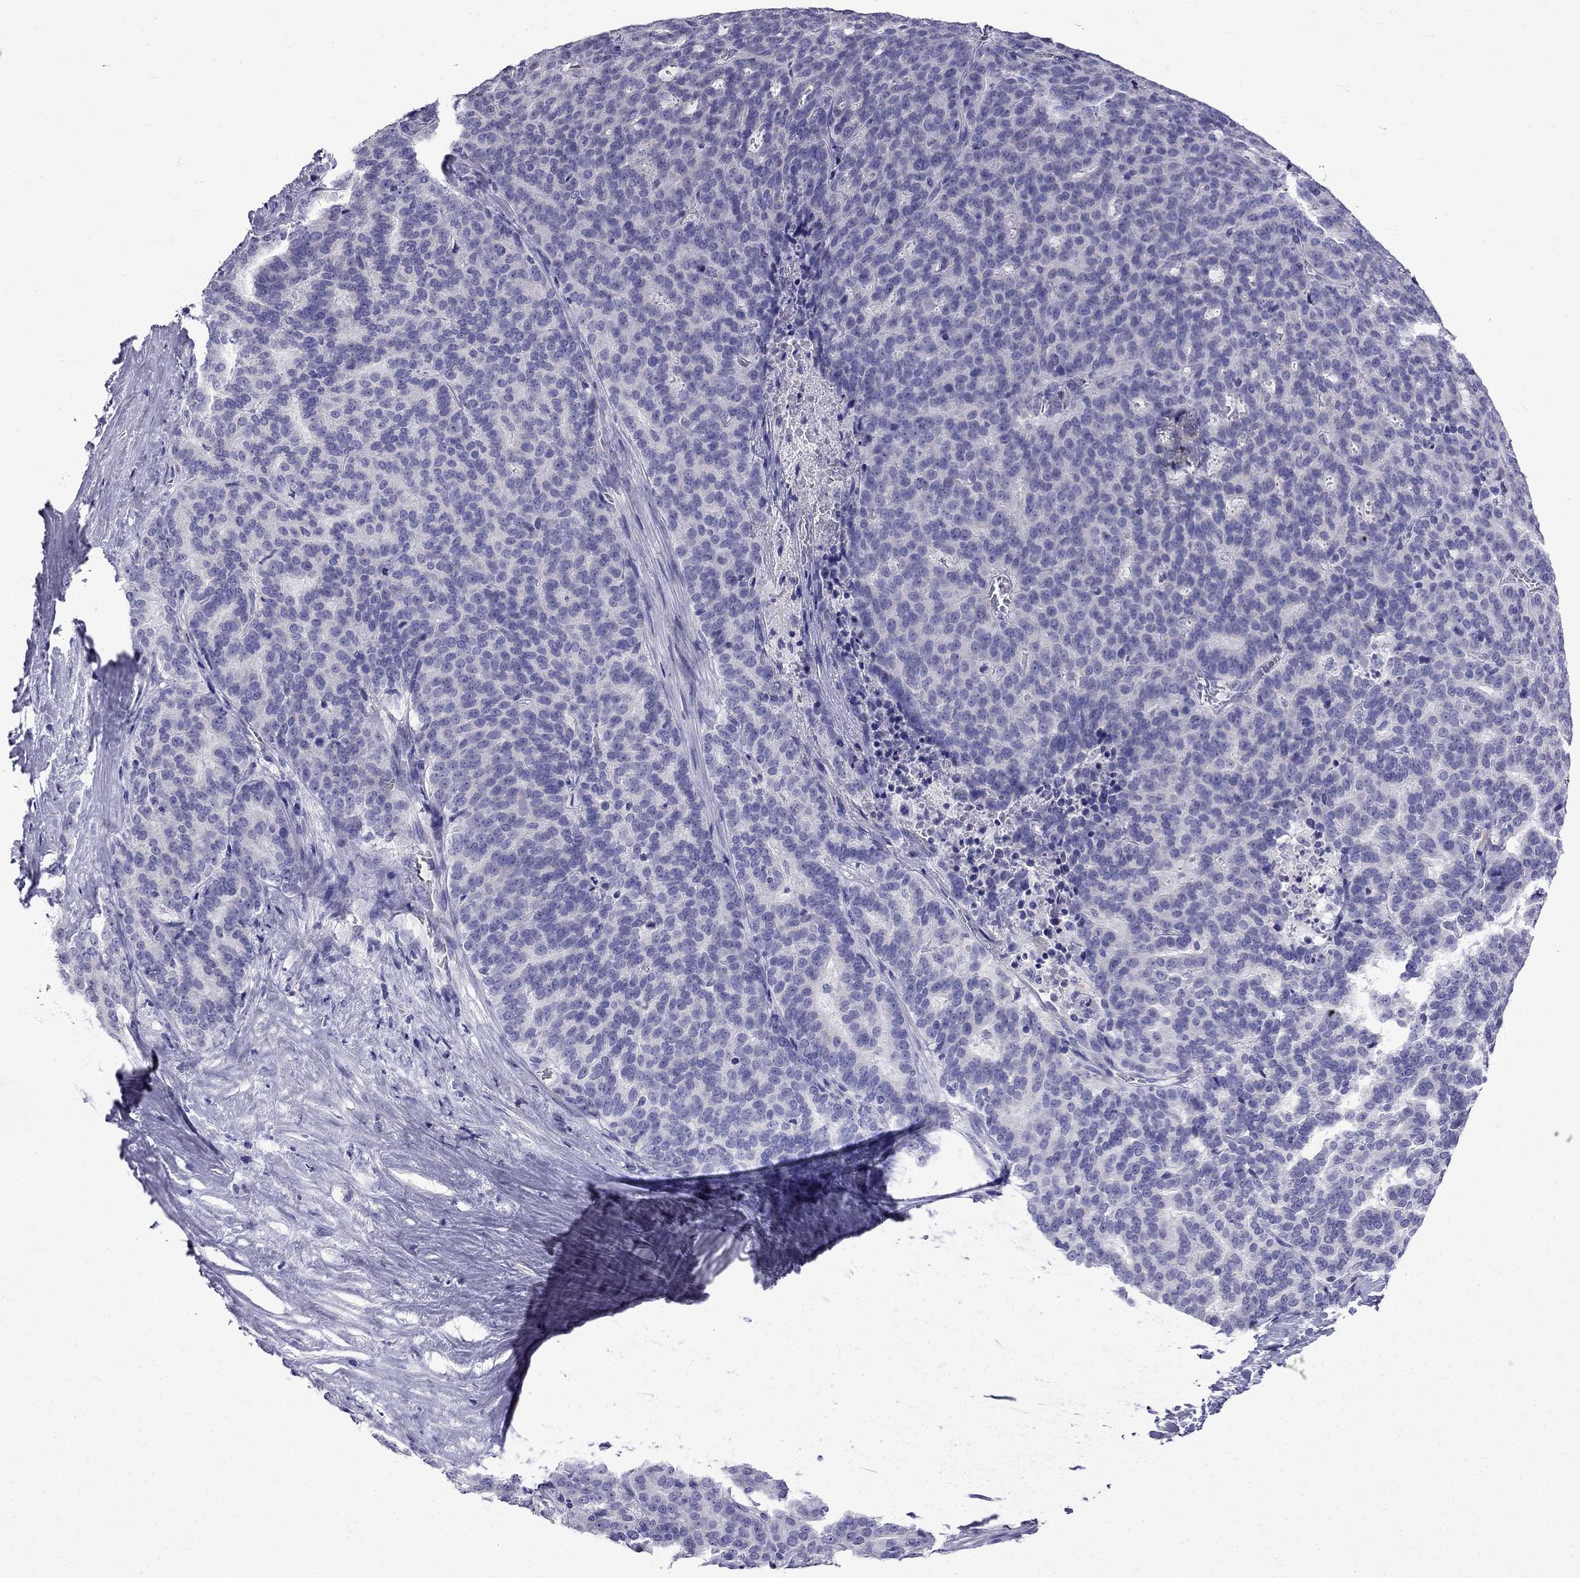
{"staining": {"intensity": "negative", "quantity": "none", "location": "none"}, "tissue": "liver cancer", "cell_type": "Tumor cells", "image_type": "cancer", "snomed": [{"axis": "morphology", "description": "Cholangiocarcinoma"}, {"axis": "topography", "description": "Liver"}], "caption": "The micrograph exhibits no staining of tumor cells in liver cancer.", "gene": "ERC2", "patient": {"sex": "female", "age": 47}}